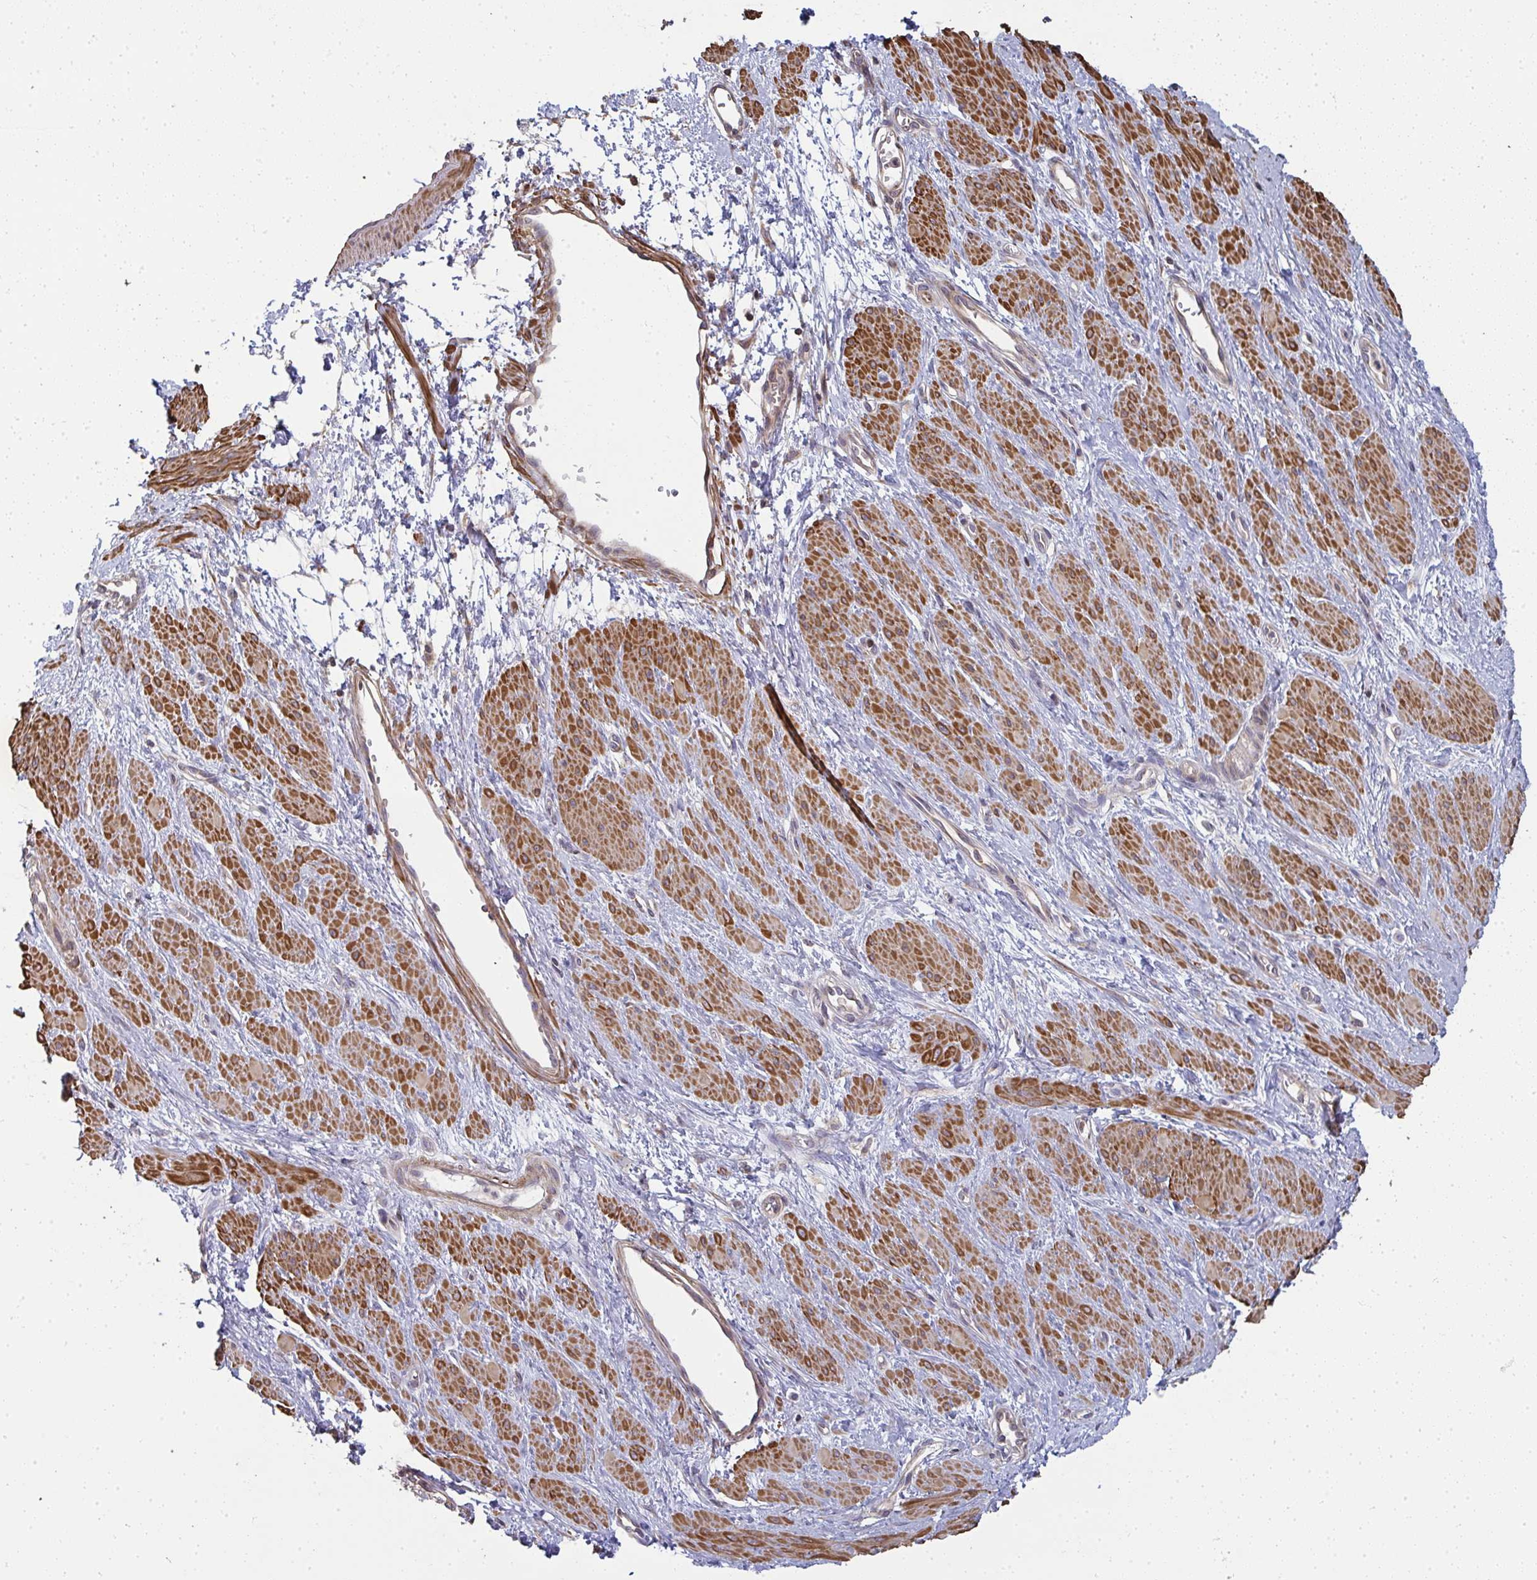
{"staining": {"intensity": "moderate", "quantity": ">75%", "location": "cytoplasmic/membranous"}, "tissue": "smooth muscle", "cell_type": "Smooth muscle cells", "image_type": "normal", "snomed": [{"axis": "morphology", "description": "Normal tissue, NOS"}, {"axis": "topography", "description": "Smooth muscle"}, {"axis": "topography", "description": "Uterus"}], "caption": "Smooth muscle cells display moderate cytoplasmic/membranous expression in approximately >75% of cells in unremarkable smooth muscle. (DAB (3,3'-diaminobenzidine) IHC, brown staining for protein, blue staining for nuclei).", "gene": "ZFYVE28", "patient": {"sex": "female", "age": 39}}